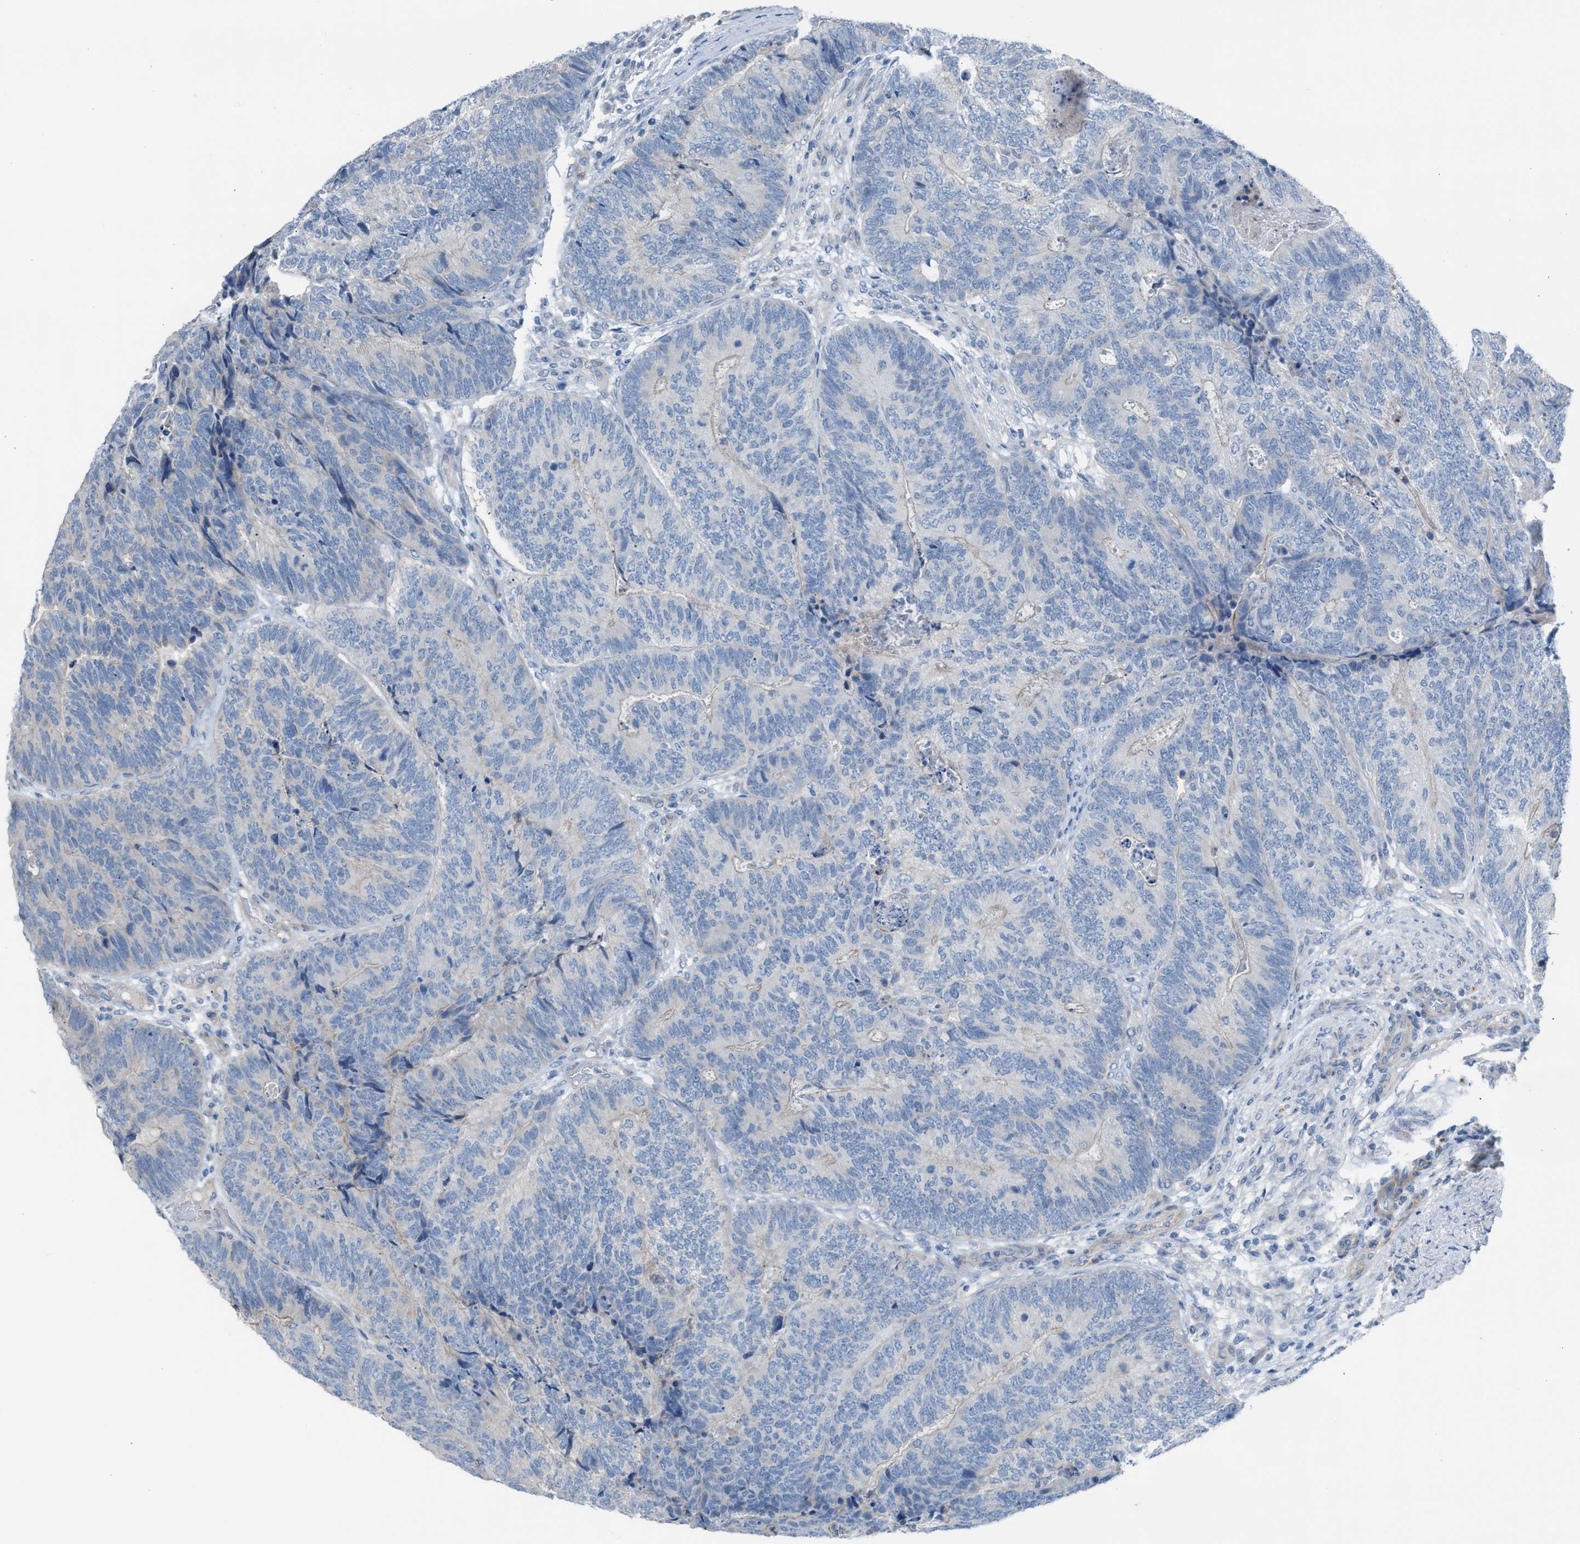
{"staining": {"intensity": "negative", "quantity": "none", "location": "none"}, "tissue": "colorectal cancer", "cell_type": "Tumor cells", "image_type": "cancer", "snomed": [{"axis": "morphology", "description": "Adenocarcinoma, NOS"}, {"axis": "topography", "description": "Colon"}], "caption": "Tumor cells are negative for brown protein staining in colorectal adenocarcinoma.", "gene": "ASPA", "patient": {"sex": "female", "age": 67}}